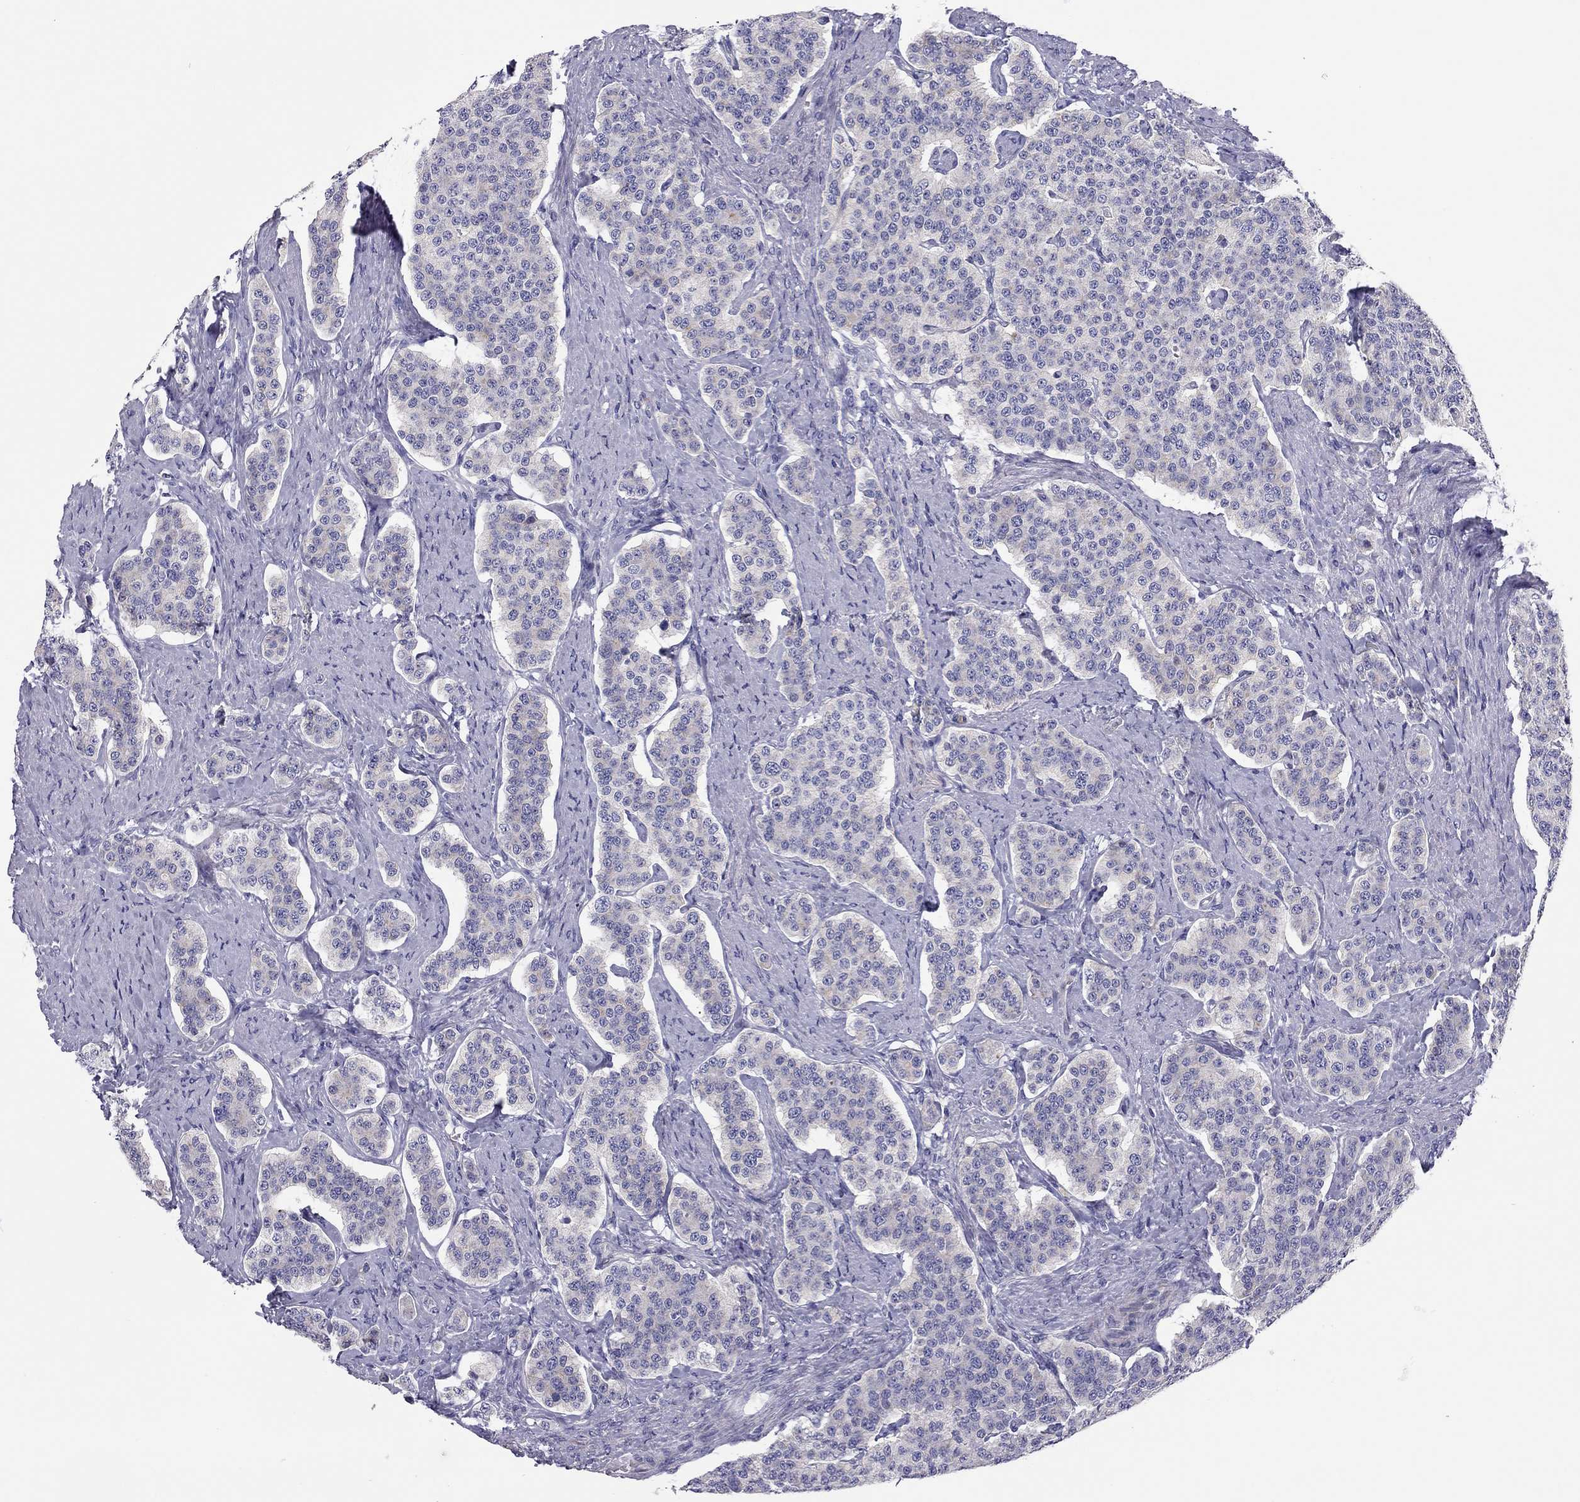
{"staining": {"intensity": "negative", "quantity": "none", "location": "none"}, "tissue": "carcinoid", "cell_type": "Tumor cells", "image_type": "cancer", "snomed": [{"axis": "morphology", "description": "Carcinoid, malignant, NOS"}, {"axis": "topography", "description": "Small intestine"}], "caption": "Immunohistochemistry (IHC) of human malignant carcinoid reveals no expression in tumor cells.", "gene": "SCARB1", "patient": {"sex": "female", "age": 58}}